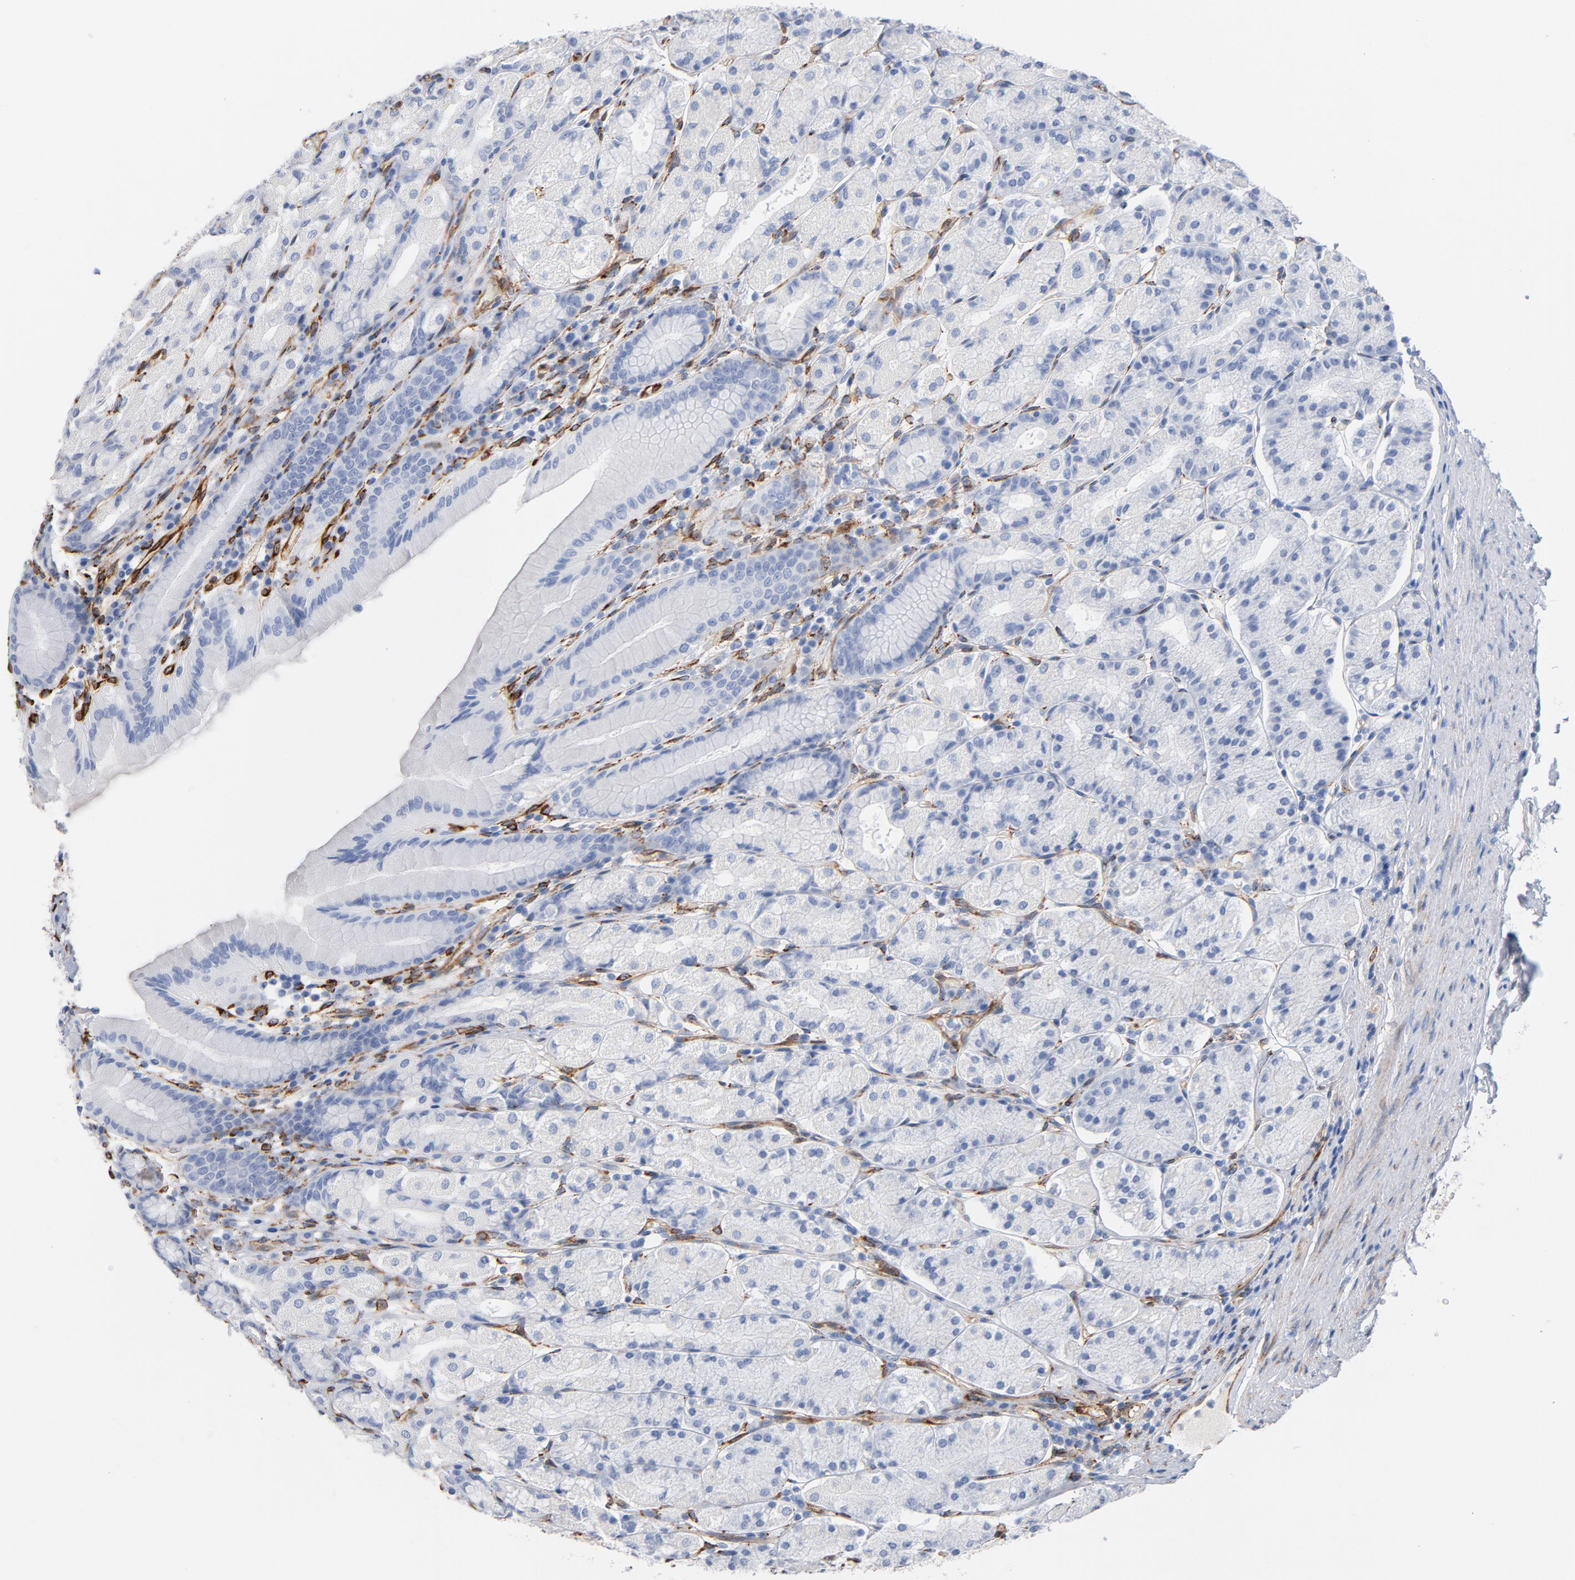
{"staining": {"intensity": "negative", "quantity": "none", "location": "none"}, "tissue": "stomach", "cell_type": "Glandular cells", "image_type": "normal", "snomed": [{"axis": "morphology", "description": "Normal tissue, NOS"}, {"axis": "topography", "description": "Stomach, upper"}], "caption": "High power microscopy histopathology image of an immunohistochemistry histopathology image of benign stomach, revealing no significant staining in glandular cells.", "gene": "SERPINH1", "patient": {"sex": "male", "age": 68}}